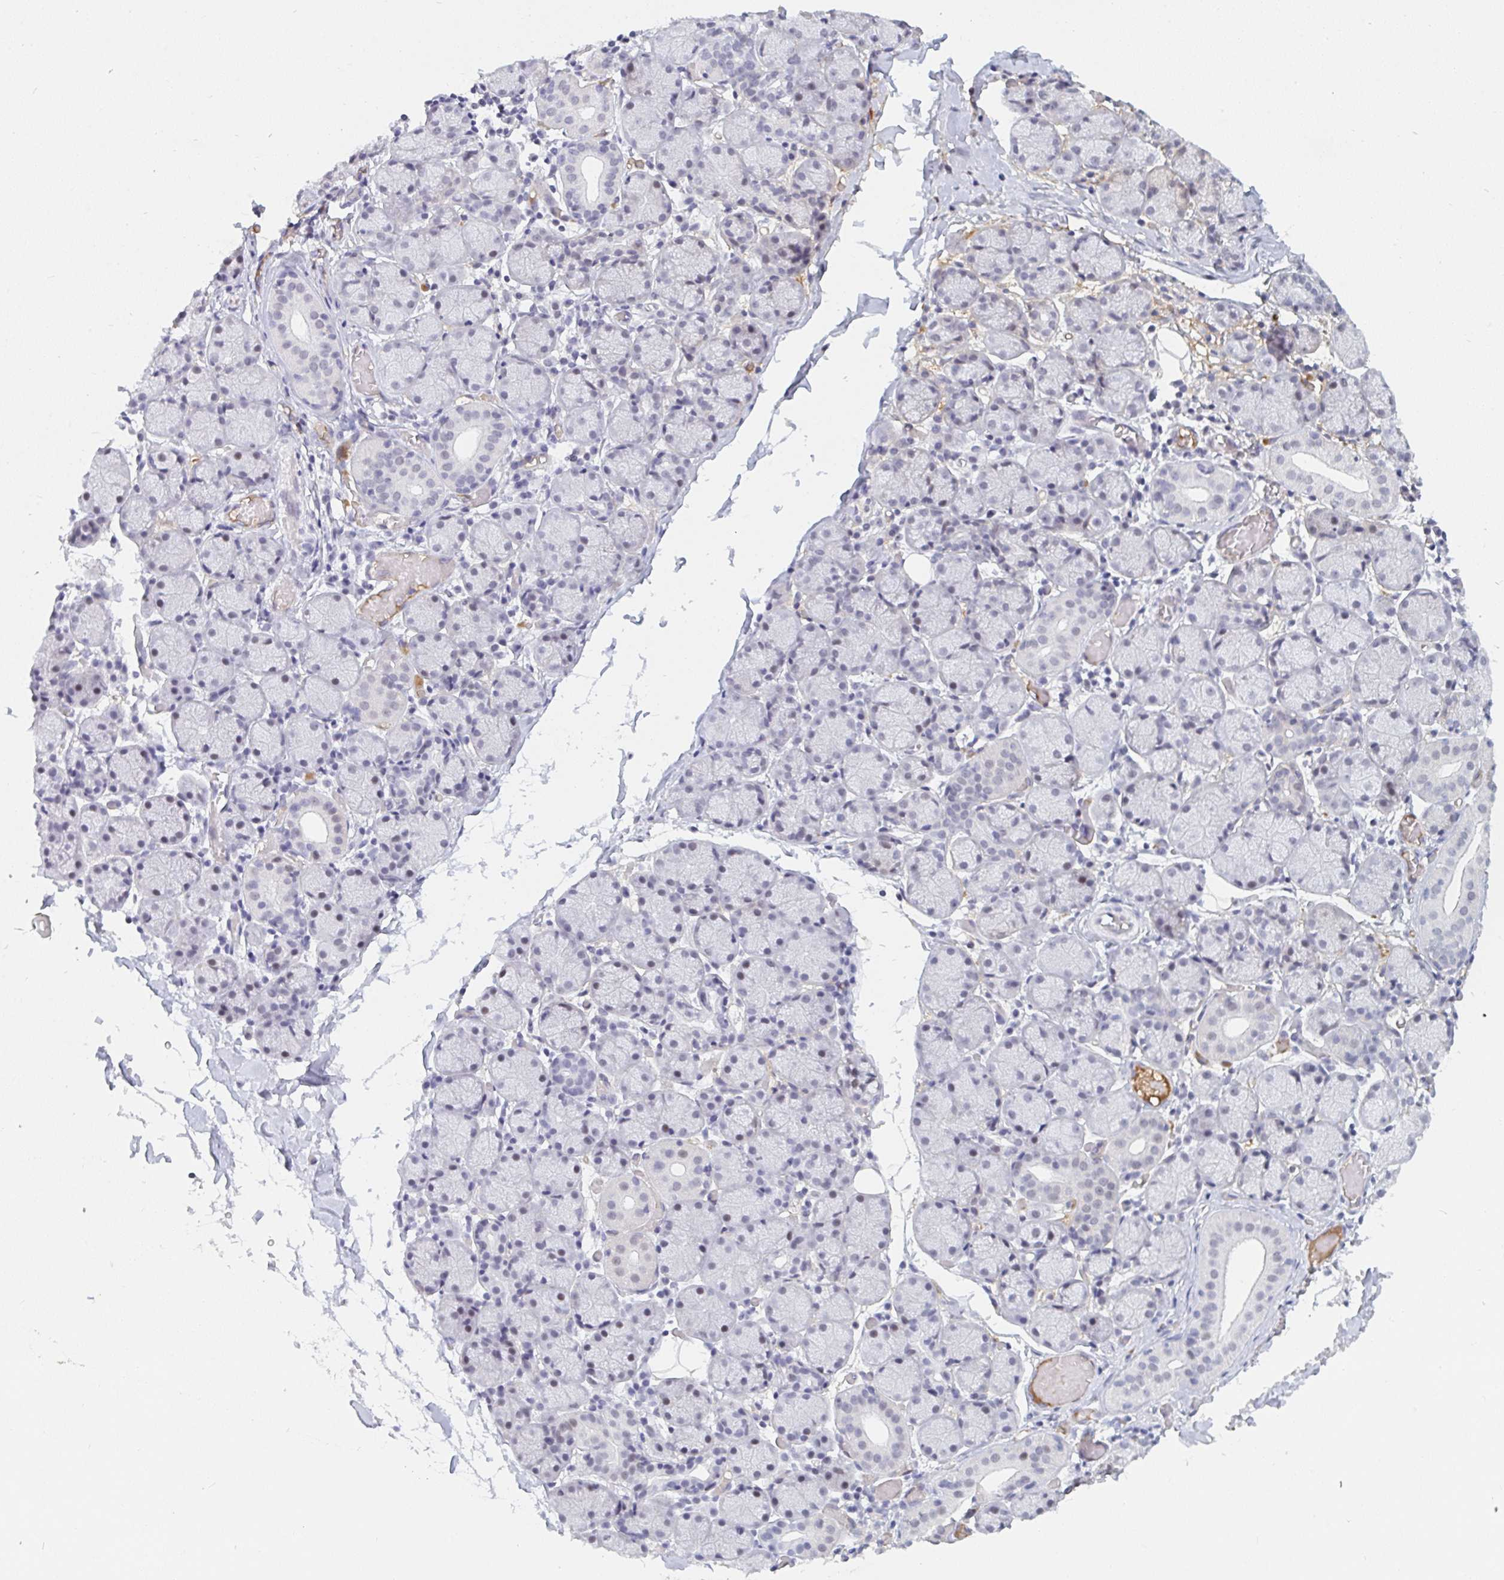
{"staining": {"intensity": "weak", "quantity": "<25%", "location": "cytoplasmic/membranous"}, "tissue": "salivary gland", "cell_type": "Glandular cells", "image_type": "normal", "snomed": [{"axis": "morphology", "description": "Normal tissue, NOS"}, {"axis": "topography", "description": "Salivary gland"}], "caption": "The photomicrograph demonstrates no significant staining in glandular cells of salivary gland. (DAB (3,3'-diaminobenzidine) immunohistochemistry visualized using brightfield microscopy, high magnification).", "gene": "DSCAML1", "patient": {"sex": "female", "age": 24}}